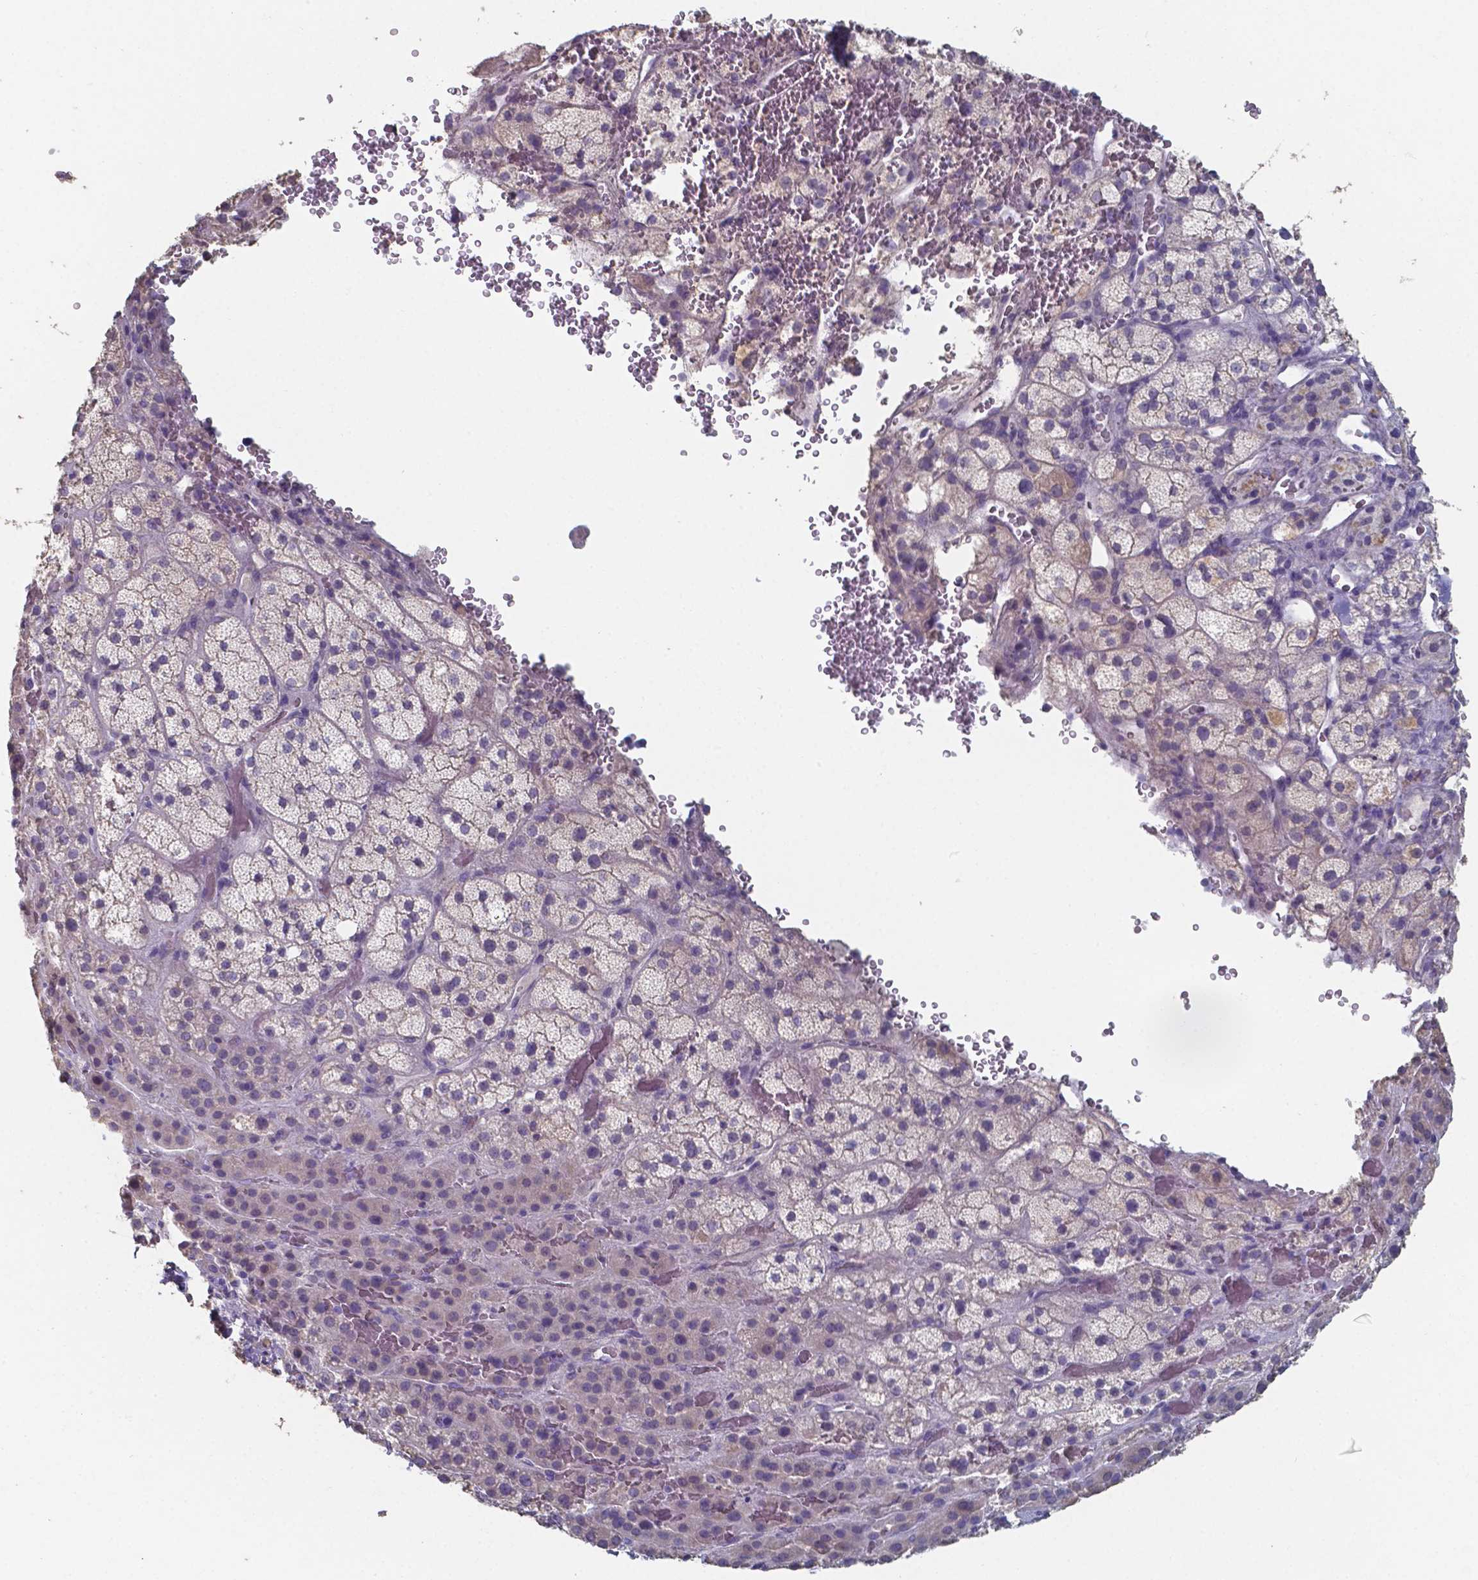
{"staining": {"intensity": "negative", "quantity": "none", "location": "none"}, "tissue": "adrenal gland", "cell_type": "Glandular cells", "image_type": "normal", "snomed": [{"axis": "morphology", "description": "Normal tissue, NOS"}, {"axis": "topography", "description": "Adrenal gland"}], "caption": "High power microscopy photomicrograph of an IHC photomicrograph of unremarkable adrenal gland, revealing no significant positivity in glandular cells.", "gene": "FOXJ1", "patient": {"sex": "male", "age": 57}}